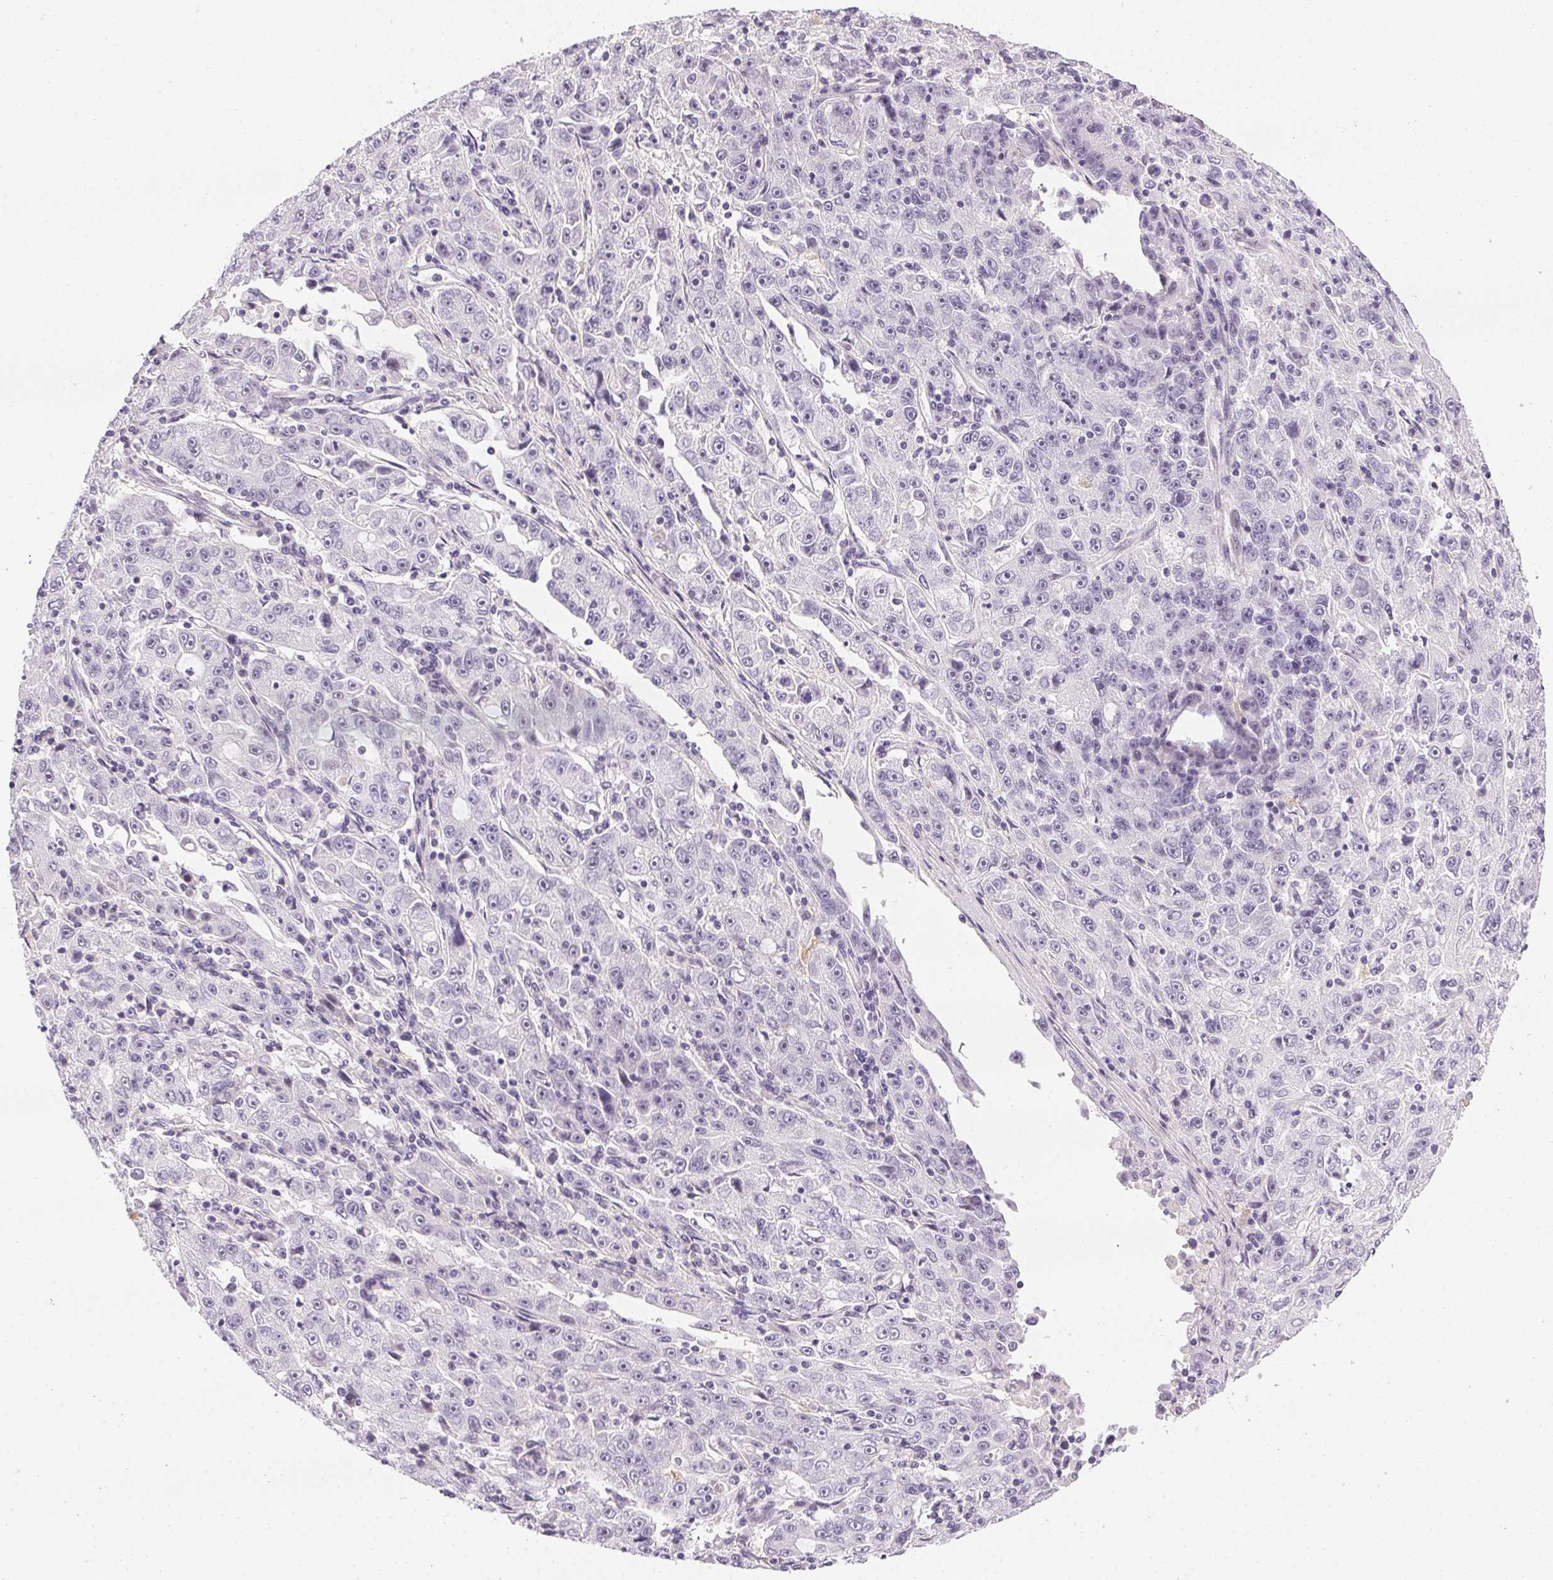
{"staining": {"intensity": "negative", "quantity": "none", "location": "none"}, "tissue": "lung cancer", "cell_type": "Tumor cells", "image_type": "cancer", "snomed": [{"axis": "morphology", "description": "Normal morphology"}, {"axis": "morphology", "description": "Adenocarcinoma, NOS"}, {"axis": "topography", "description": "Lymph node"}, {"axis": "topography", "description": "Lung"}], "caption": "Tumor cells show no significant staining in adenocarcinoma (lung).", "gene": "GSDMC", "patient": {"sex": "female", "age": 57}}